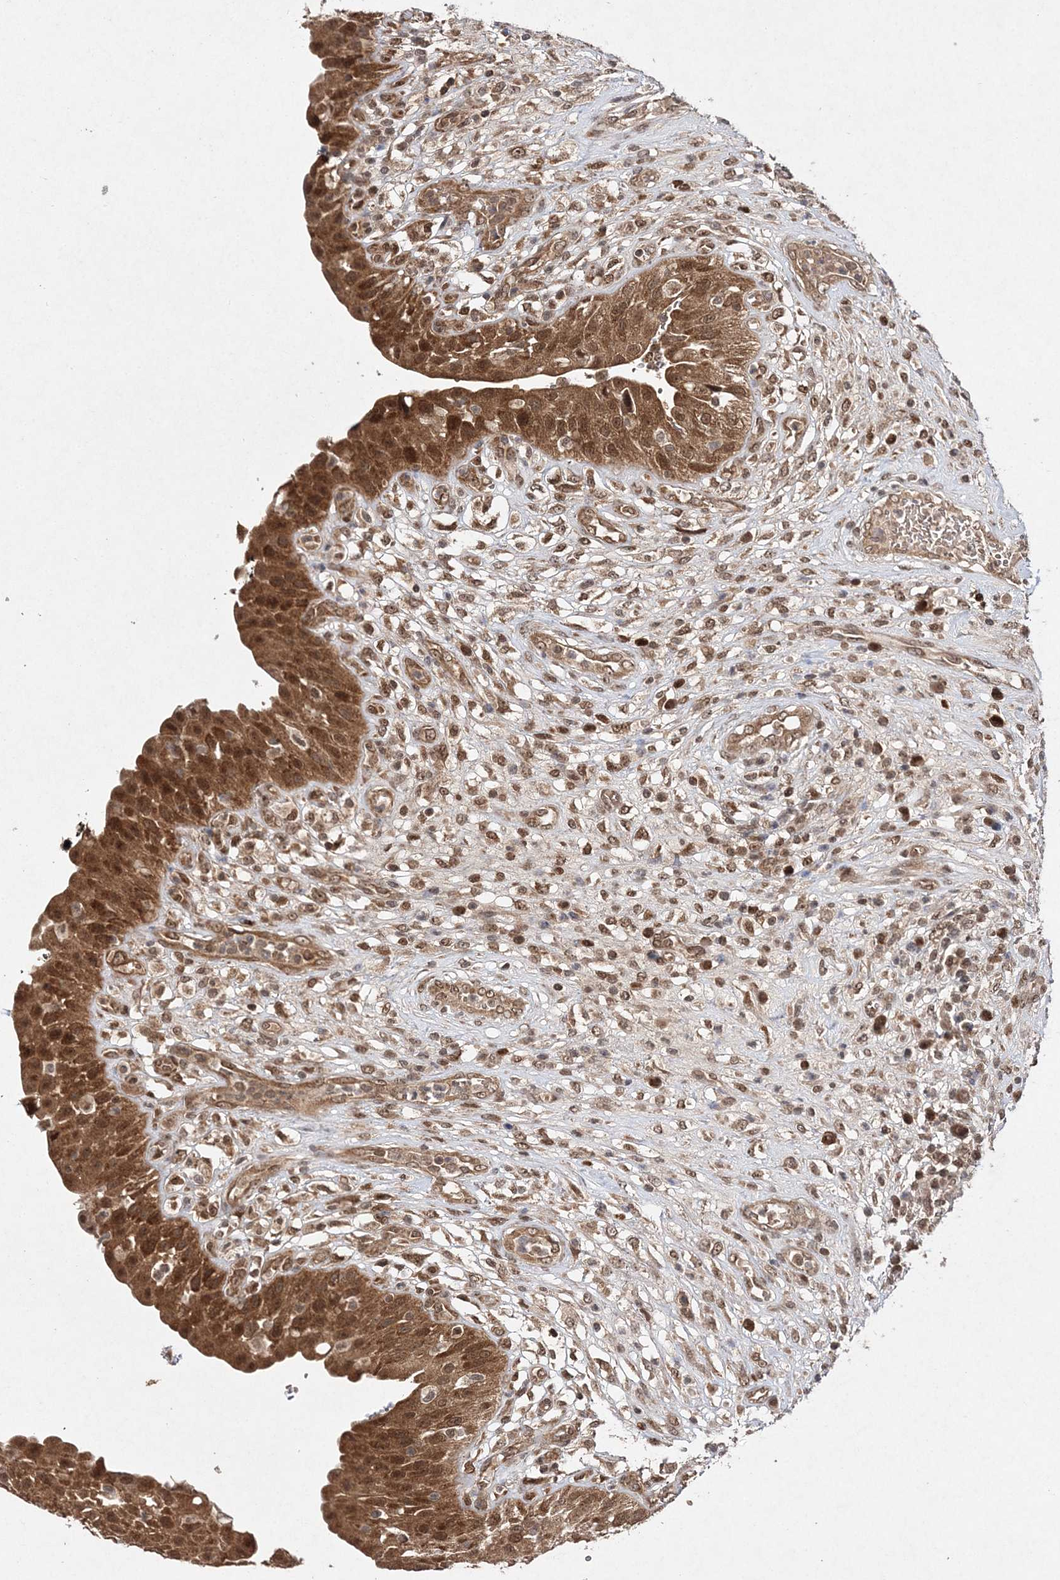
{"staining": {"intensity": "strong", "quantity": ">75%", "location": "cytoplasmic/membranous,nuclear"}, "tissue": "urinary bladder", "cell_type": "Urothelial cells", "image_type": "normal", "snomed": [{"axis": "morphology", "description": "Normal tissue, NOS"}, {"axis": "topography", "description": "Urinary bladder"}], "caption": "Immunohistochemistry (DAB) staining of normal human urinary bladder displays strong cytoplasmic/membranous,nuclear protein expression in approximately >75% of urothelial cells.", "gene": "NIF3L1", "patient": {"sex": "female", "age": 62}}